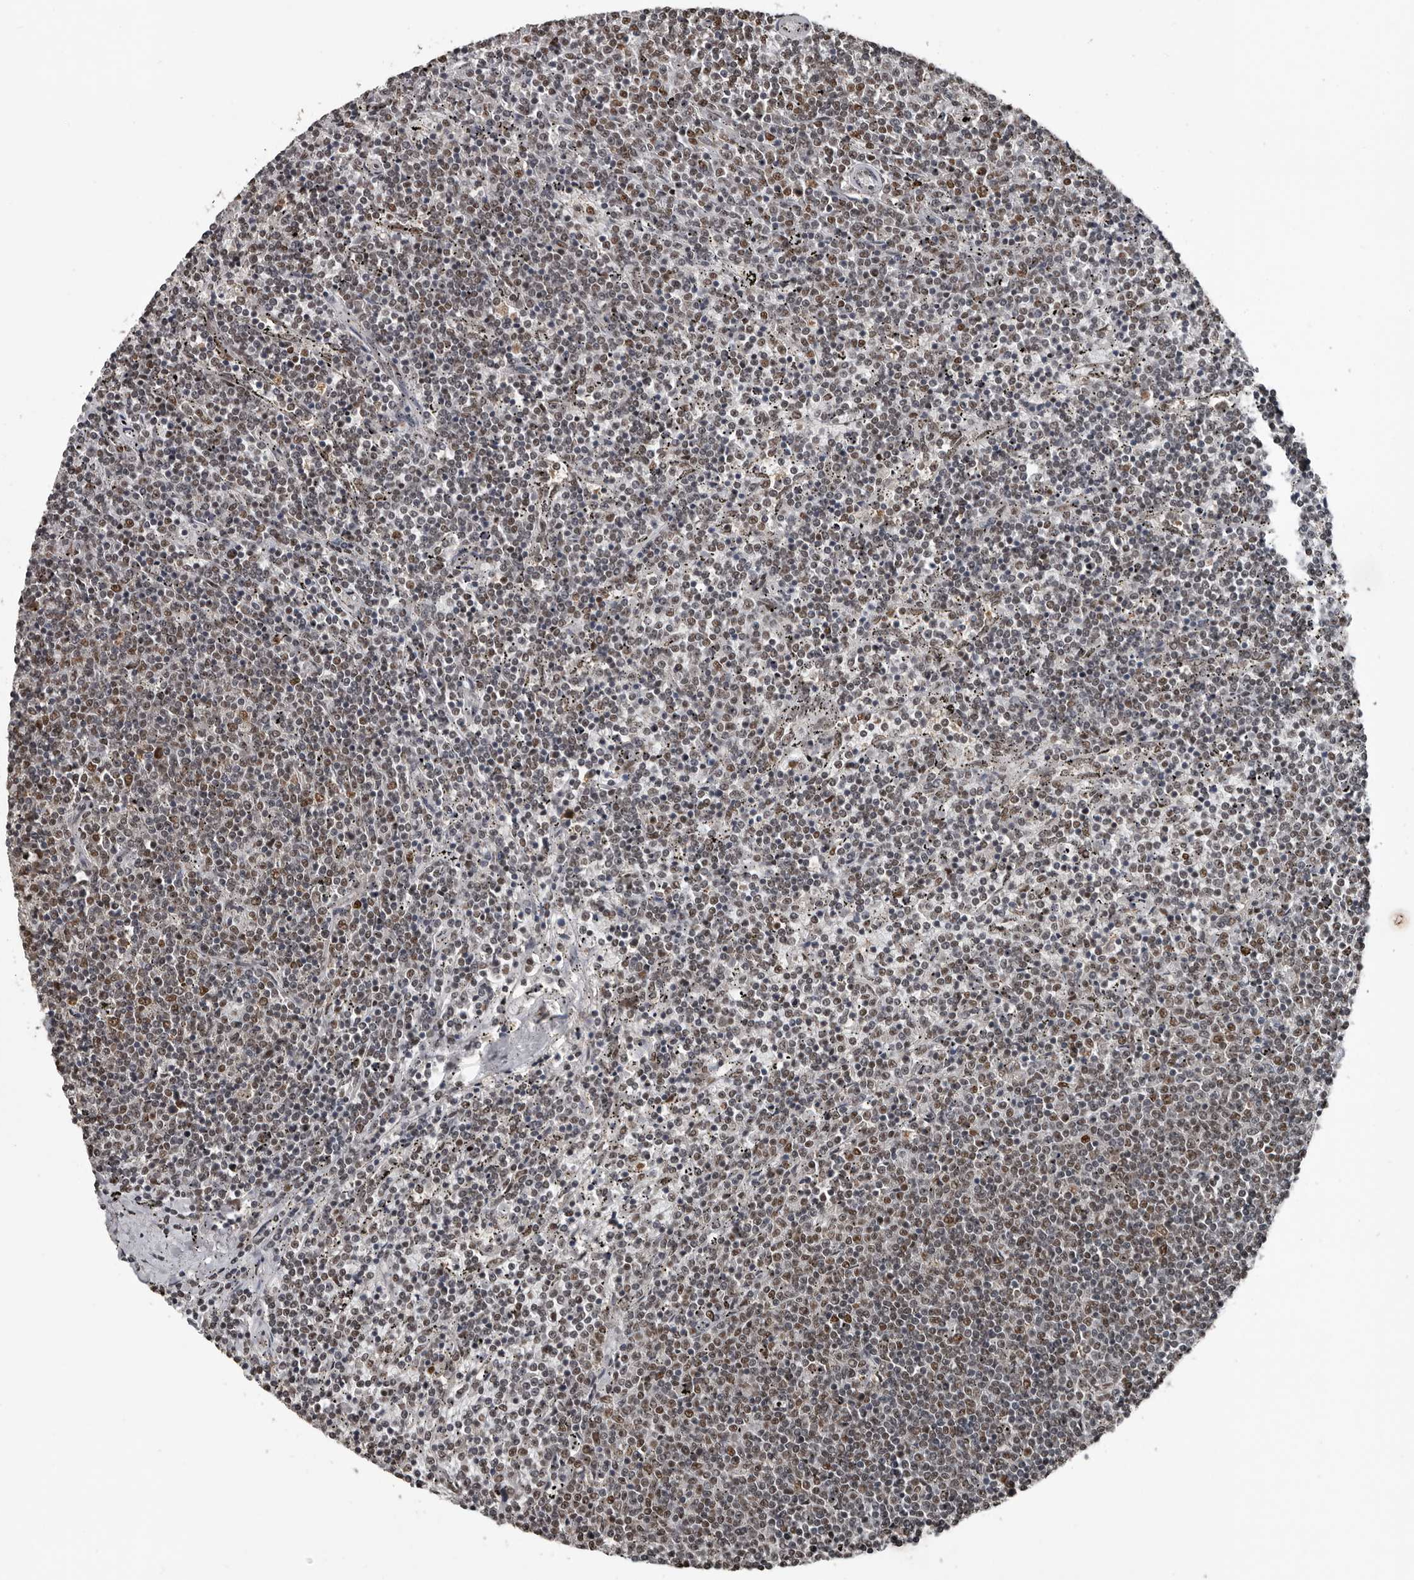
{"staining": {"intensity": "moderate", "quantity": ">75%", "location": "nuclear"}, "tissue": "lymphoma", "cell_type": "Tumor cells", "image_type": "cancer", "snomed": [{"axis": "morphology", "description": "Malignant lymphoma, non-Hodgkin's type, Low grade"}, {"axis": "topography", "description": "Spleen"}], "caption": "Immunohistochemistry (IHC) of human lymphoma reveals medium levels of moderate nuclear staining in about >75% of tumor cells. (DAB IHC, brown staining for protein, blue staining for nuclei).", "gene": "CHD1L", "patient": {"sex": "female", "age": 50}}